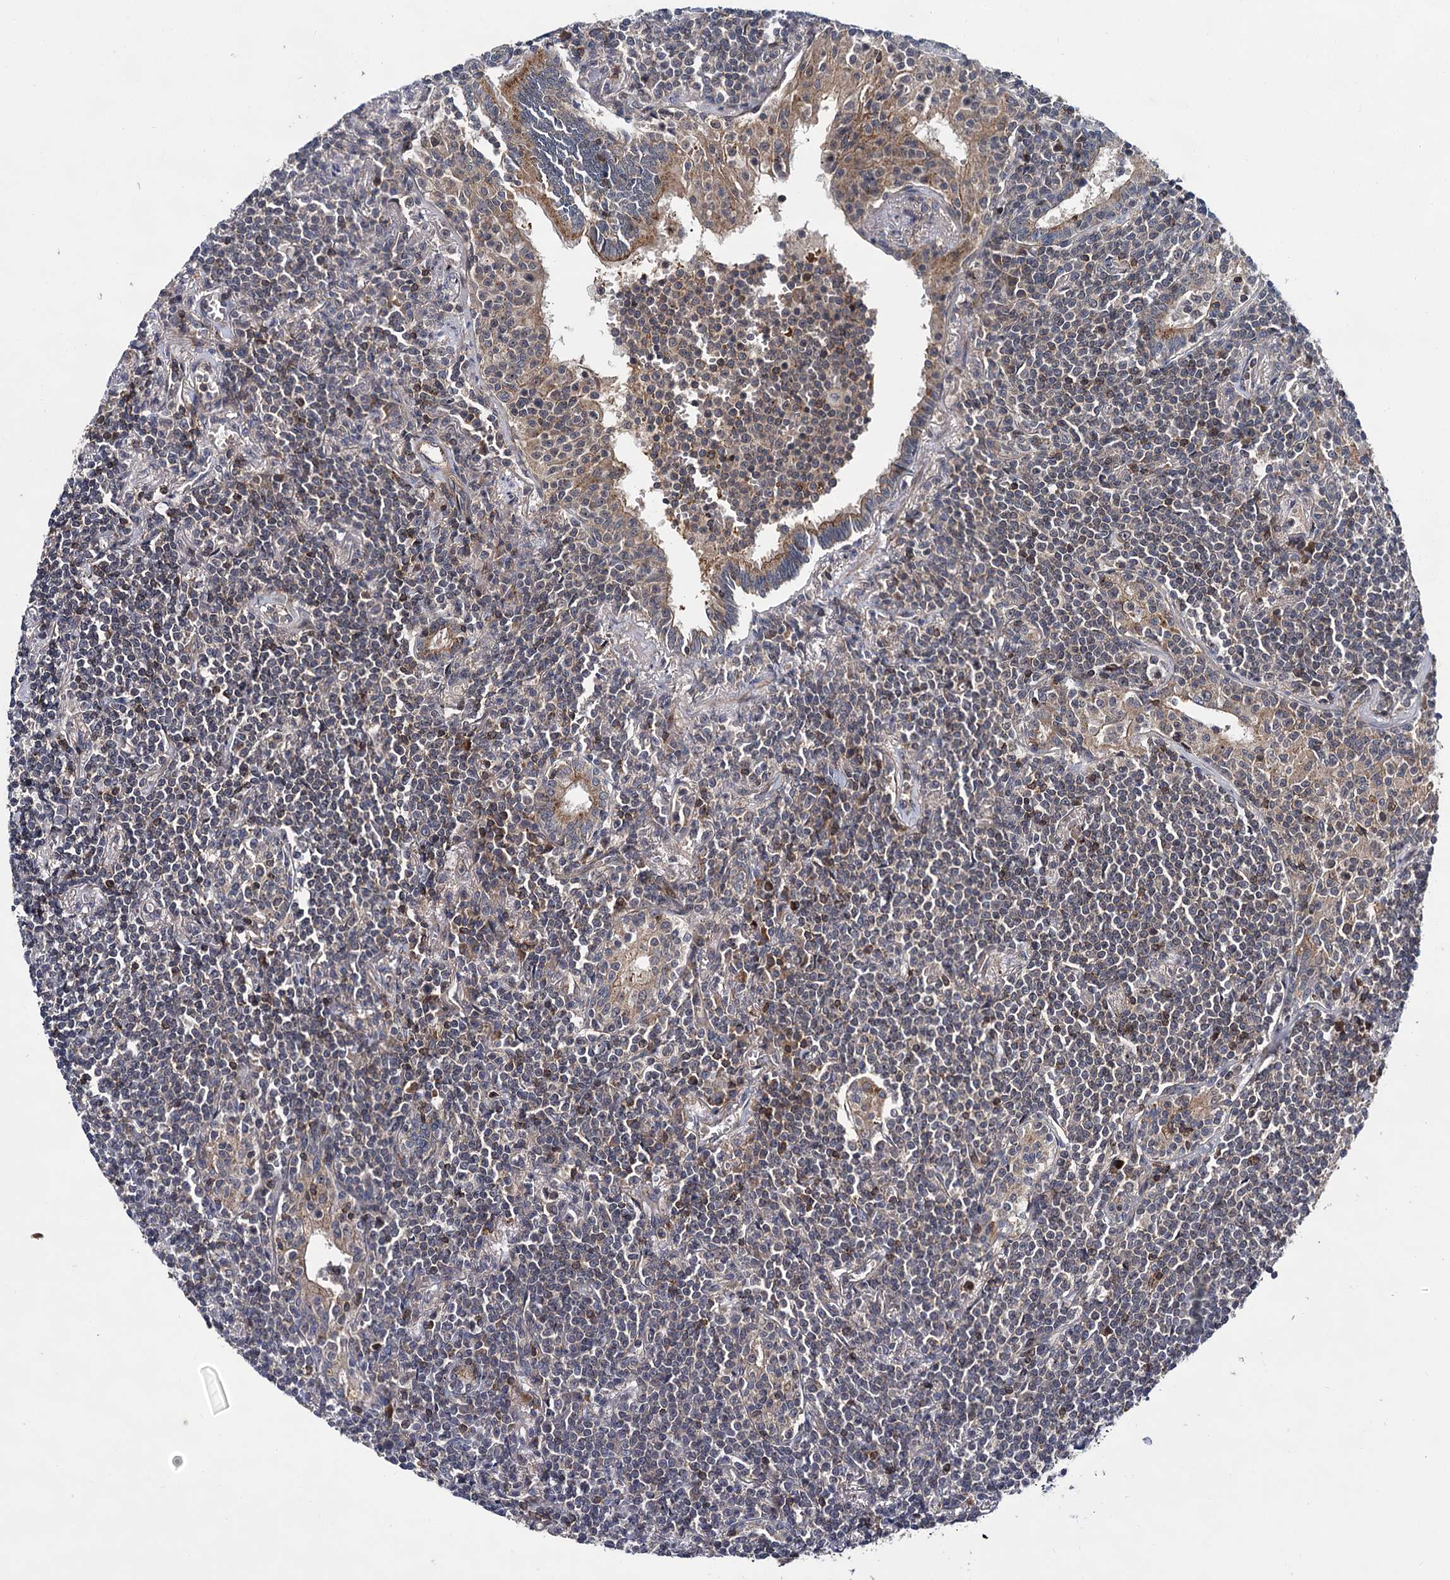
{"staining": {"intensity": "moderate", "quantity": "<25%", "location": "cytoplasmic/membranous"}, "tissue": "lymphoma", "cell_type": "Tumor cells", "image_type": "cancer", "snomed": [{"axis": "morphology", "description": "Malignant lymphoma, non-Hodgkin's type, Low grade"}, {"axis": "topography", "description": "Lung"}], "caption": "Immunohistochemistry (DAB) staining of human lymphoma demonstrates moderate cytoplasmic/membranous protein positivity in approximately <25% of tumor cells.", "gene": "ABLIM1", "patient": {"sex": "female", "age": 71}}